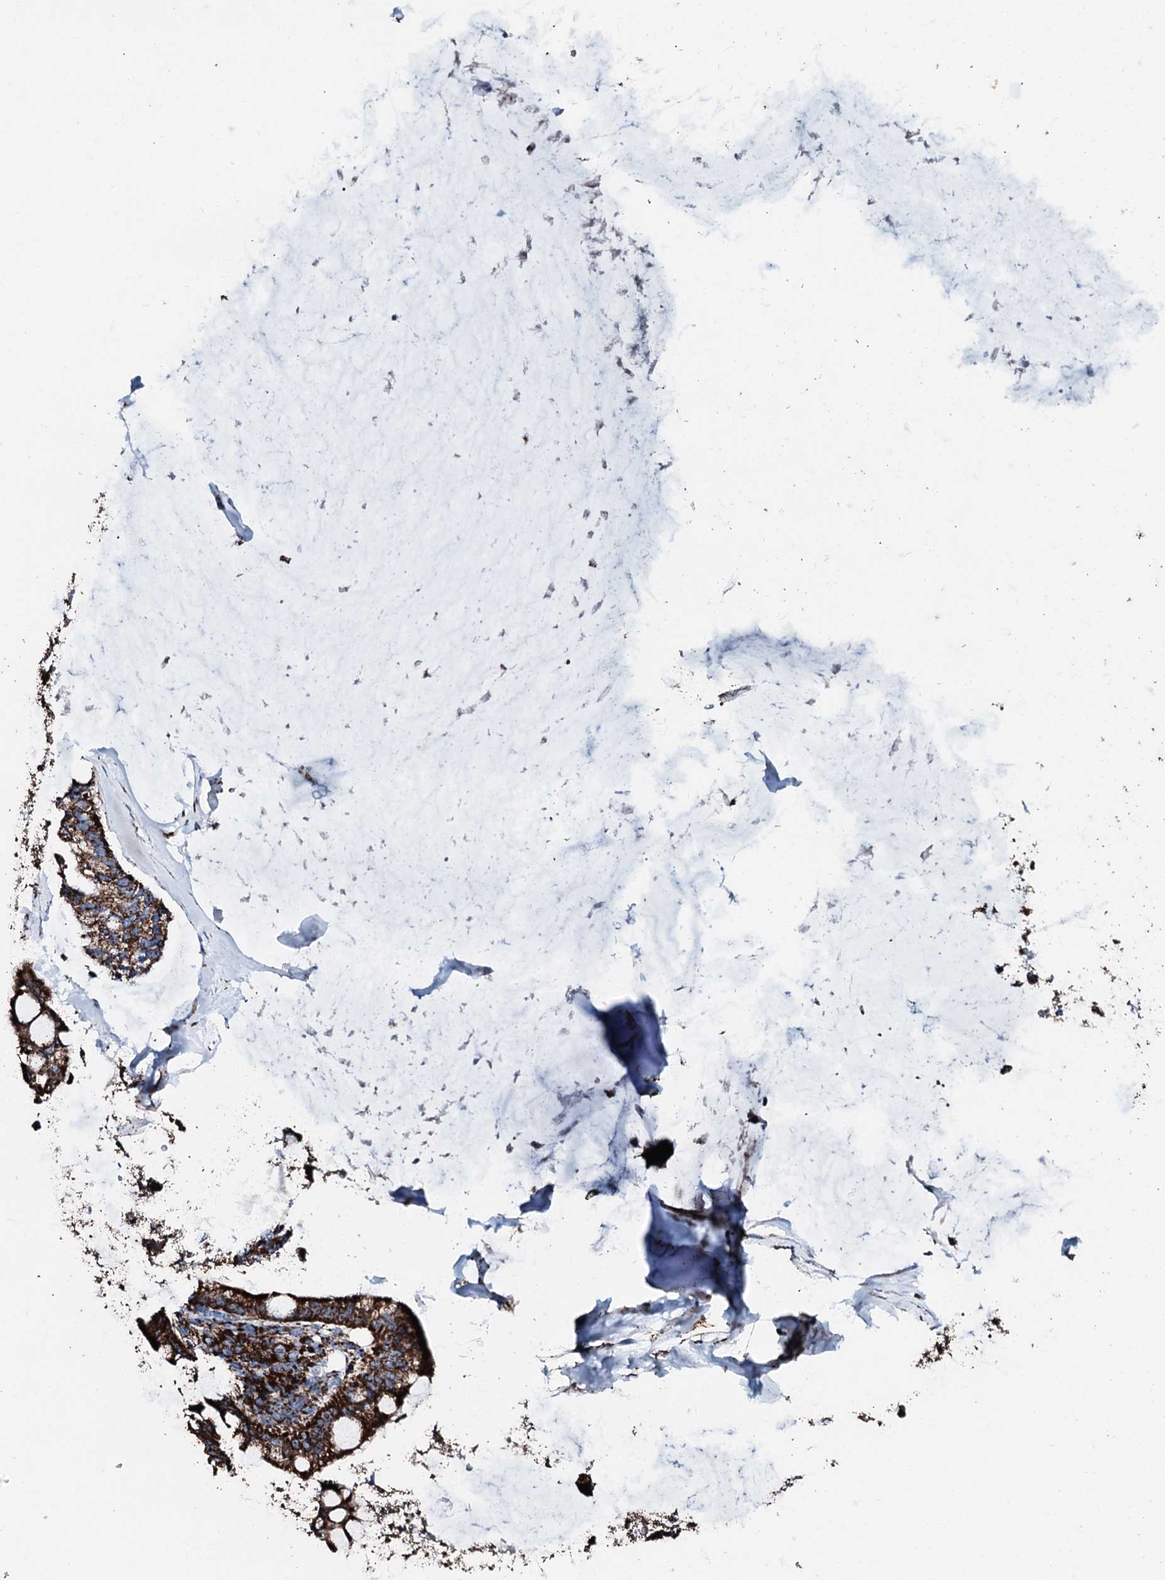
{"staining": {"intensity": "strong", "quantity": ">75%", "location": "cytoplasmic/membranous"}, "tissue": "ovarian cancer", "cell_type": "Tumor cells", "image_type": "cancer", "snomed": [{"axis": "morphology", "description": "Cystadenocarcinoma, mucinous, NOS"}, {"axis": "topography", "description": "Ovary"}], "caption": "Immunohistochemistry (IHC) staining of ovarian cancer (mucinous cystadenocarcinoma), which displays high levels of strong cytoplasmic/membranous positivity in about >75% of tumor cells indicating strong cytoplasmic/membranous protein positivity. The staining was performed using DAB (3,3'-diaminobenzidine) (brown) for protein detection and nuclei were counterstained in hematoxylin (blue).", "gene": "HADH", "patient": {"sex": "female", "age": 39}}